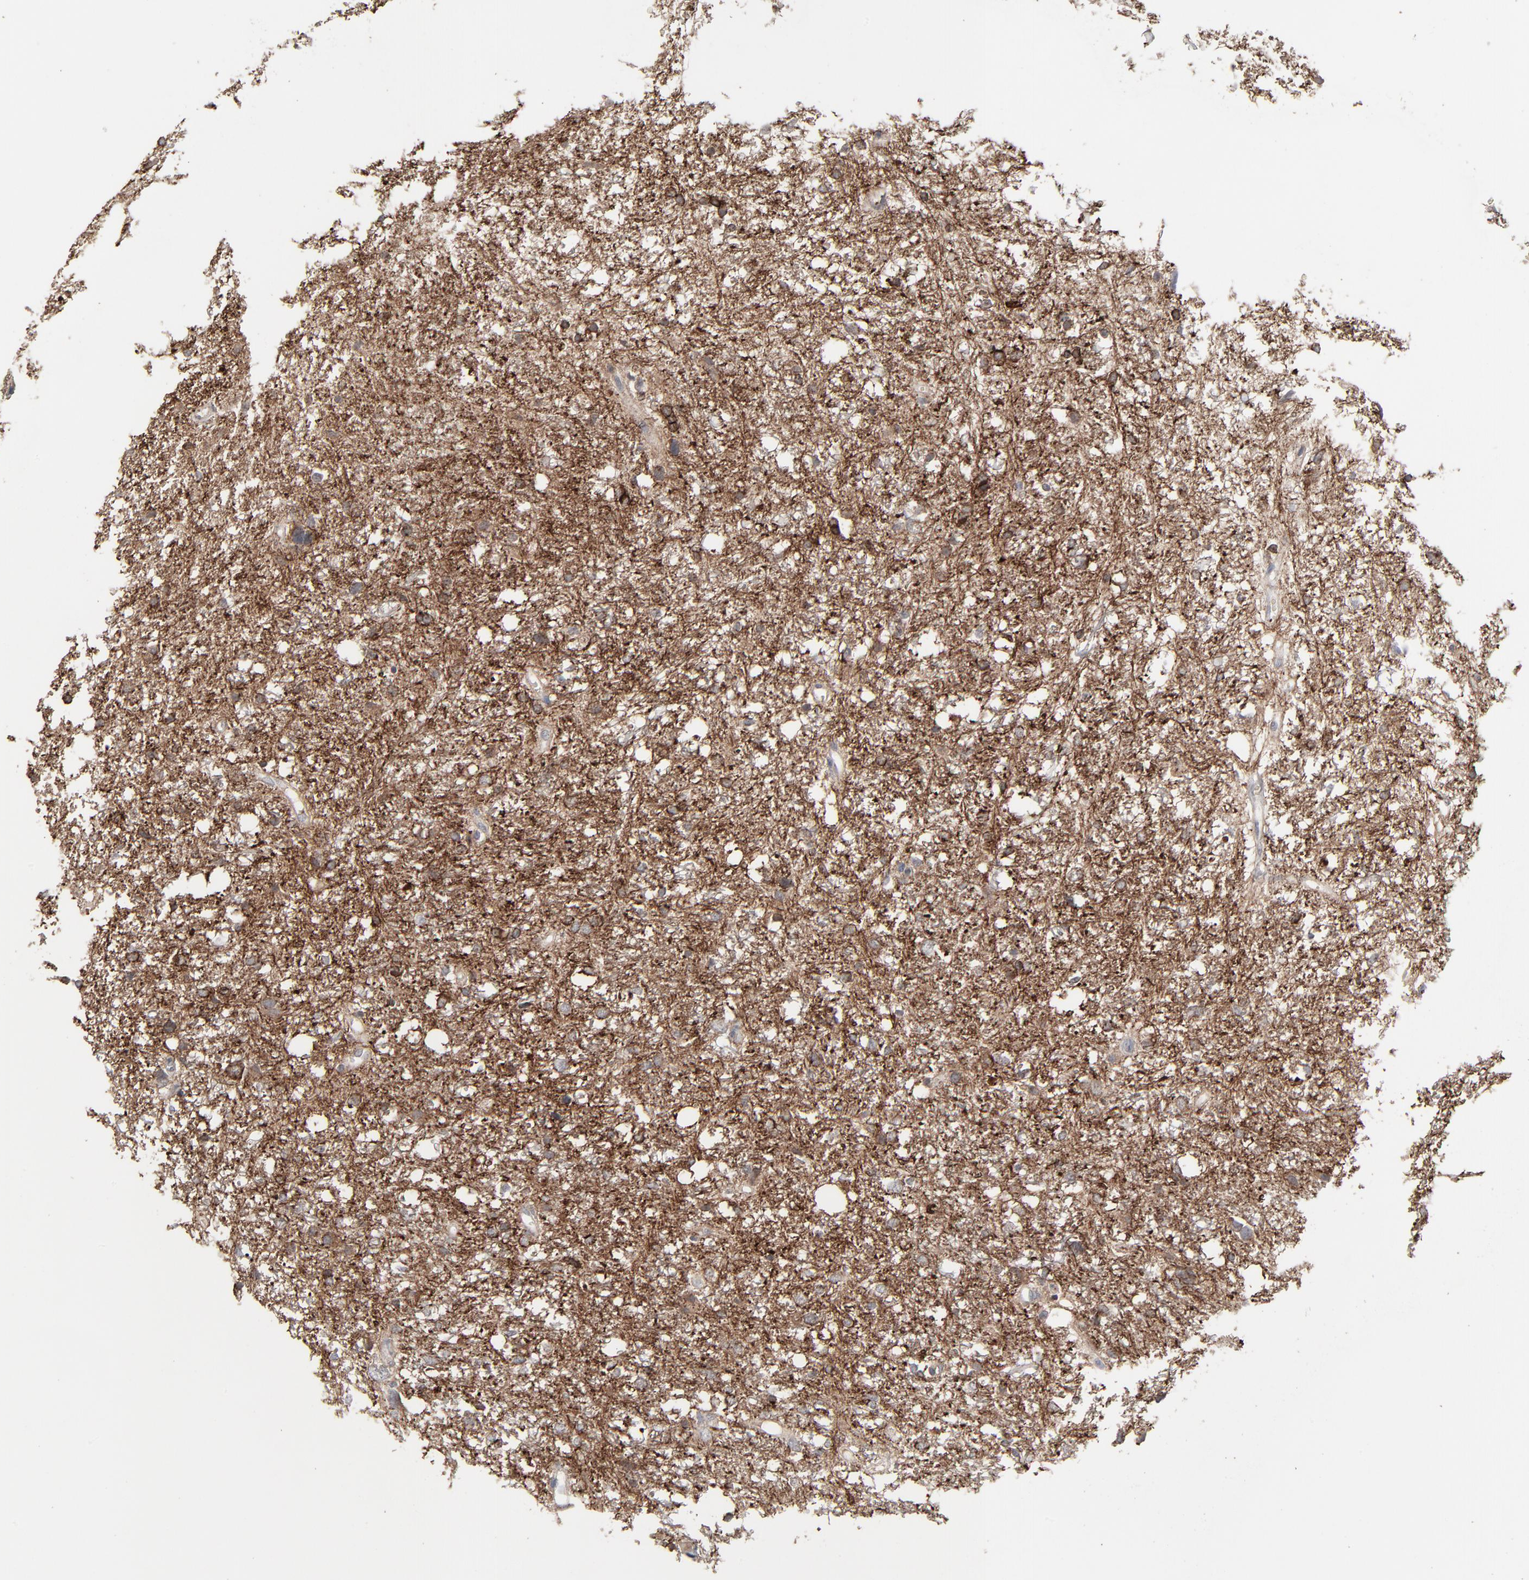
{"staining": {"intensity": "strong", "quantity": ">75%", "location": "cytoplasmic/membranous"}, "tissue": "glioma", "cell_type": "Tumor cells", "image_type": "cancer", "snomed": [{"axis": "morphology", "description": "Glioma, malignant, High grade"}, {"axis": "topography", "description": "Brain"}], "caption": "Malignant glioma (high-grade) tissue demonstrates strong cytoplasmic/membranous expression in about >75% of tumor cells", "gene": "JAM3", "patient": {"sex": "female", "age": 59}}